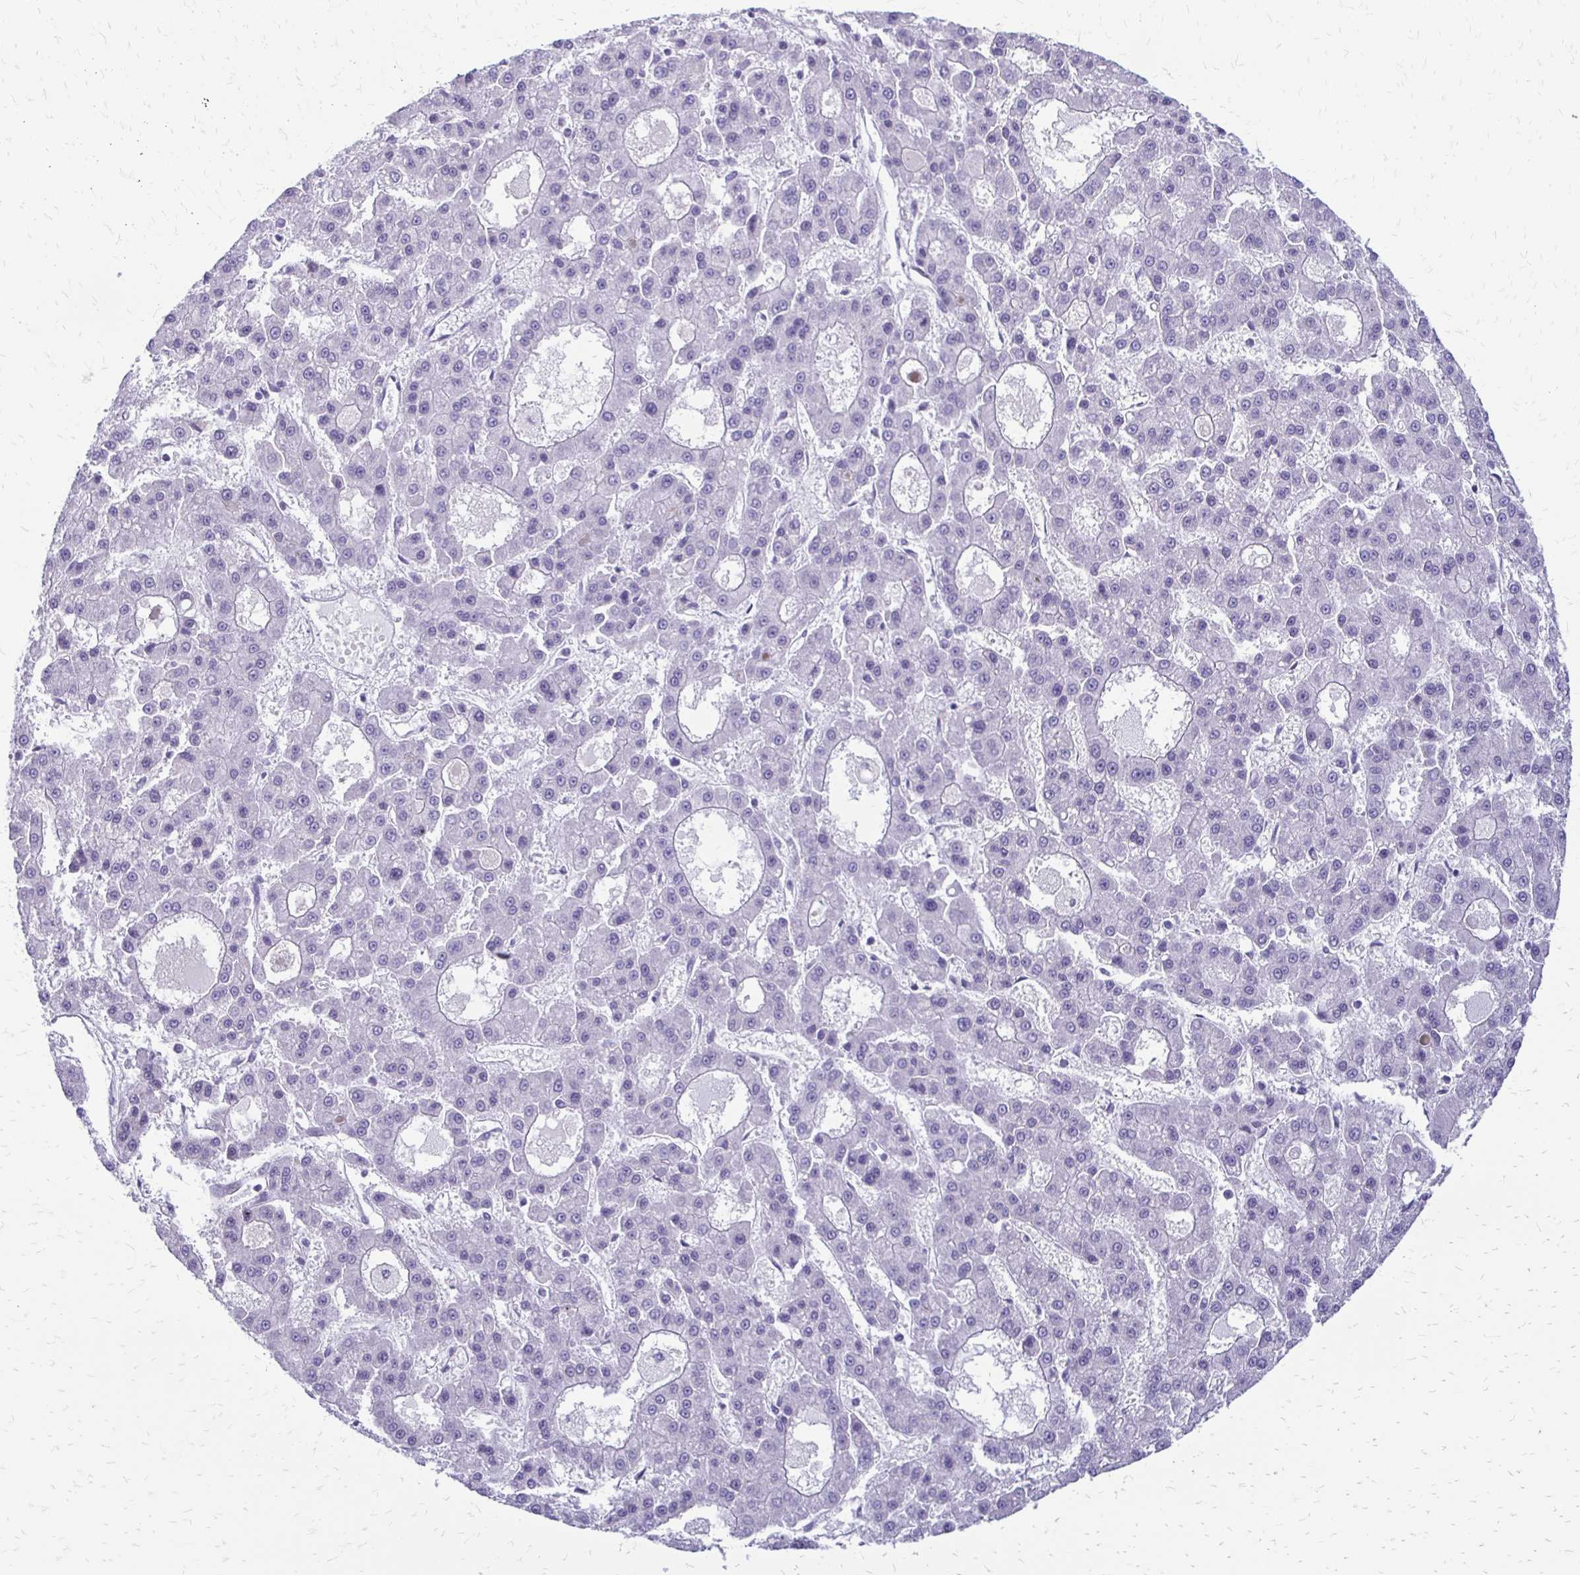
{"staining": {"intensity": "negative", "quantity": "none", "location": "none"}, "tissue": "liver cancer", "cell_type": "Tumor cells", "image_type": "cancer", "snomed": [{"axis": "morphology", "description": "Carcinoma, Hepatocellular, NOS"}, {"axis": "topography", "description": "Liver"}], "caption": "There is no significant positivity in tumor cells of liver cancer (hepatocellular carcinoma).", "gene": "EPYC", "patient": {"sex": "male", "age": 70}}